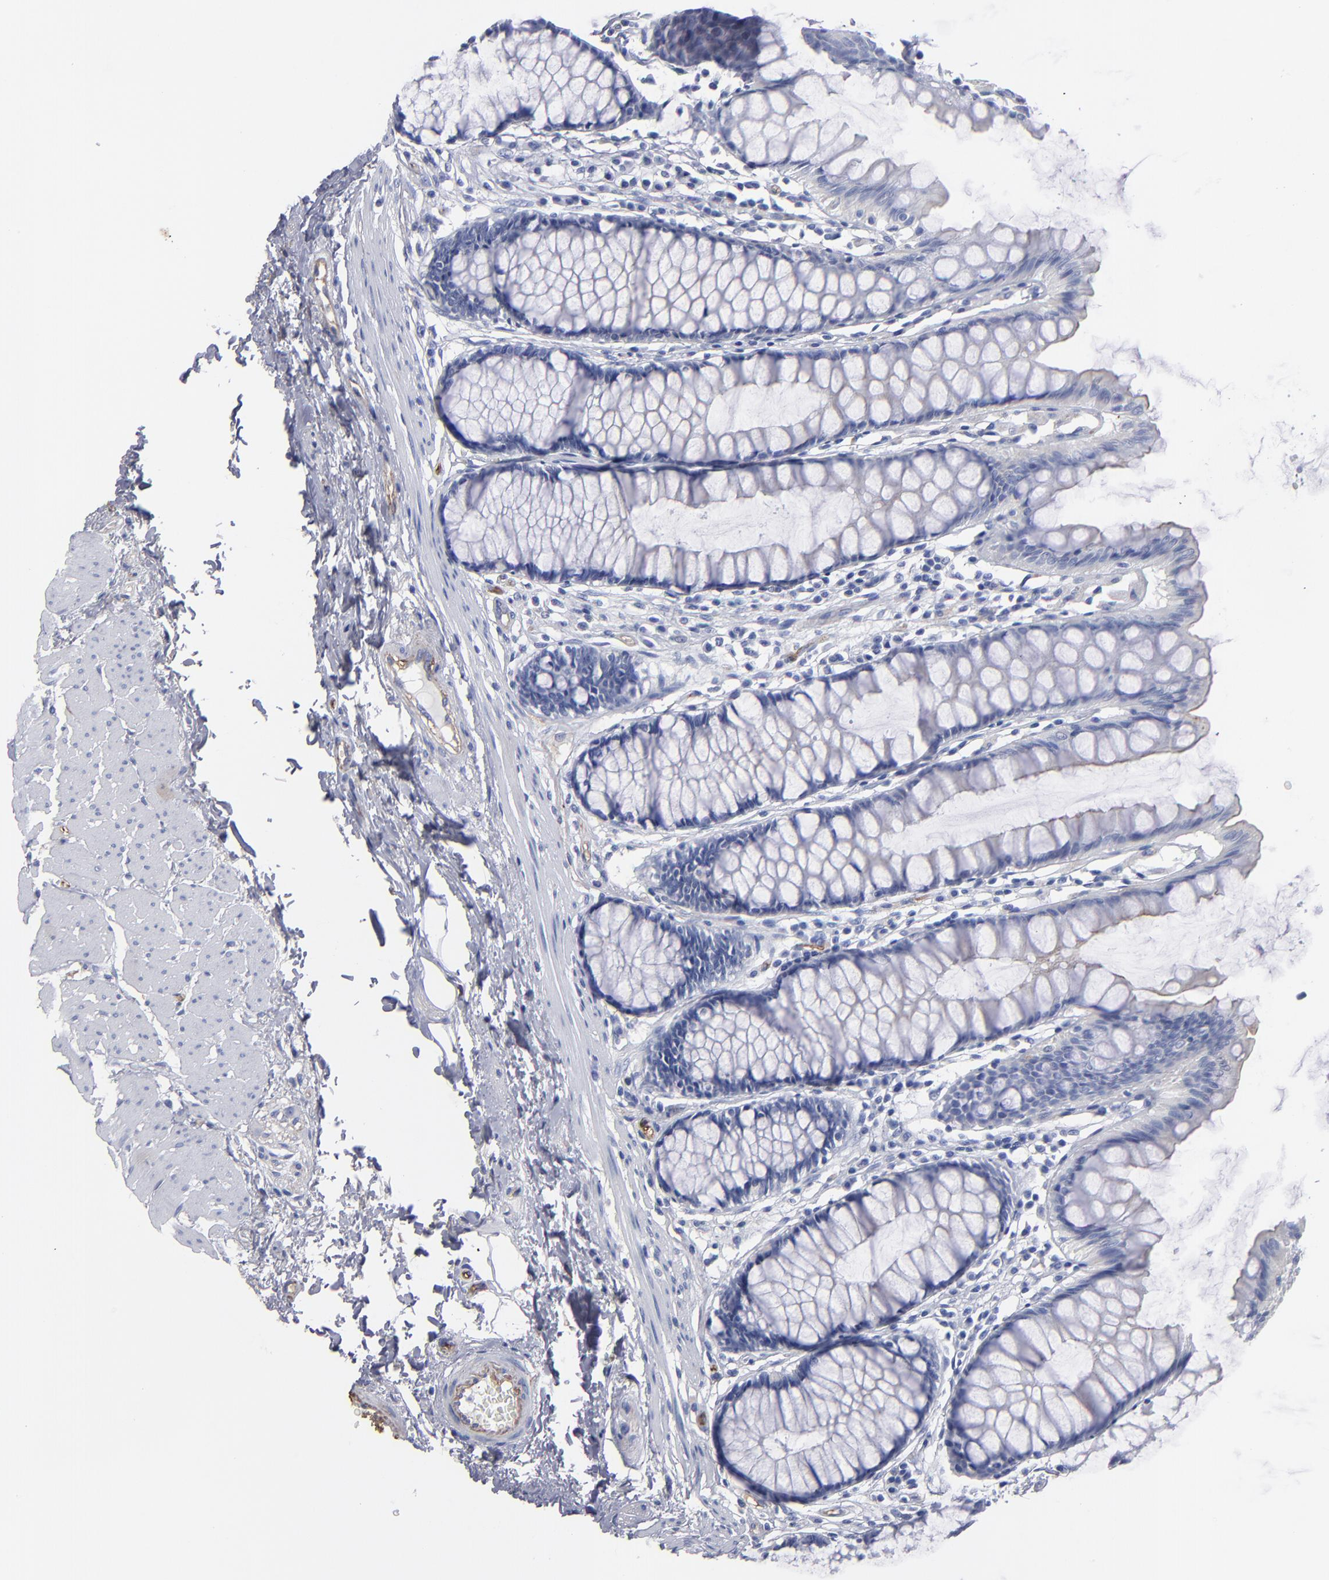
{"staining": {"intensity": "negative", "quantity": "none", "location": "none"}, "tissue": "rectum", "cell_type": "Glandular cells", "image_type": "normal", "snomed": [{"axis": "morphology", "description": "Normal tissue, NOS"}, {"axis": "topography", "description": "Rectum"}], "caption": "Unremarkable rectum was stained to show a protein in brown. There is no significant positivity in glandular cells. The staining was performed using DAB to visualize the protein expression in brown, while the nuclei were stained in blue with hematoxylin (Magnification: 20x).", "gene": "TM4SF1", "patient": {"sex": "male", "age": 77}}